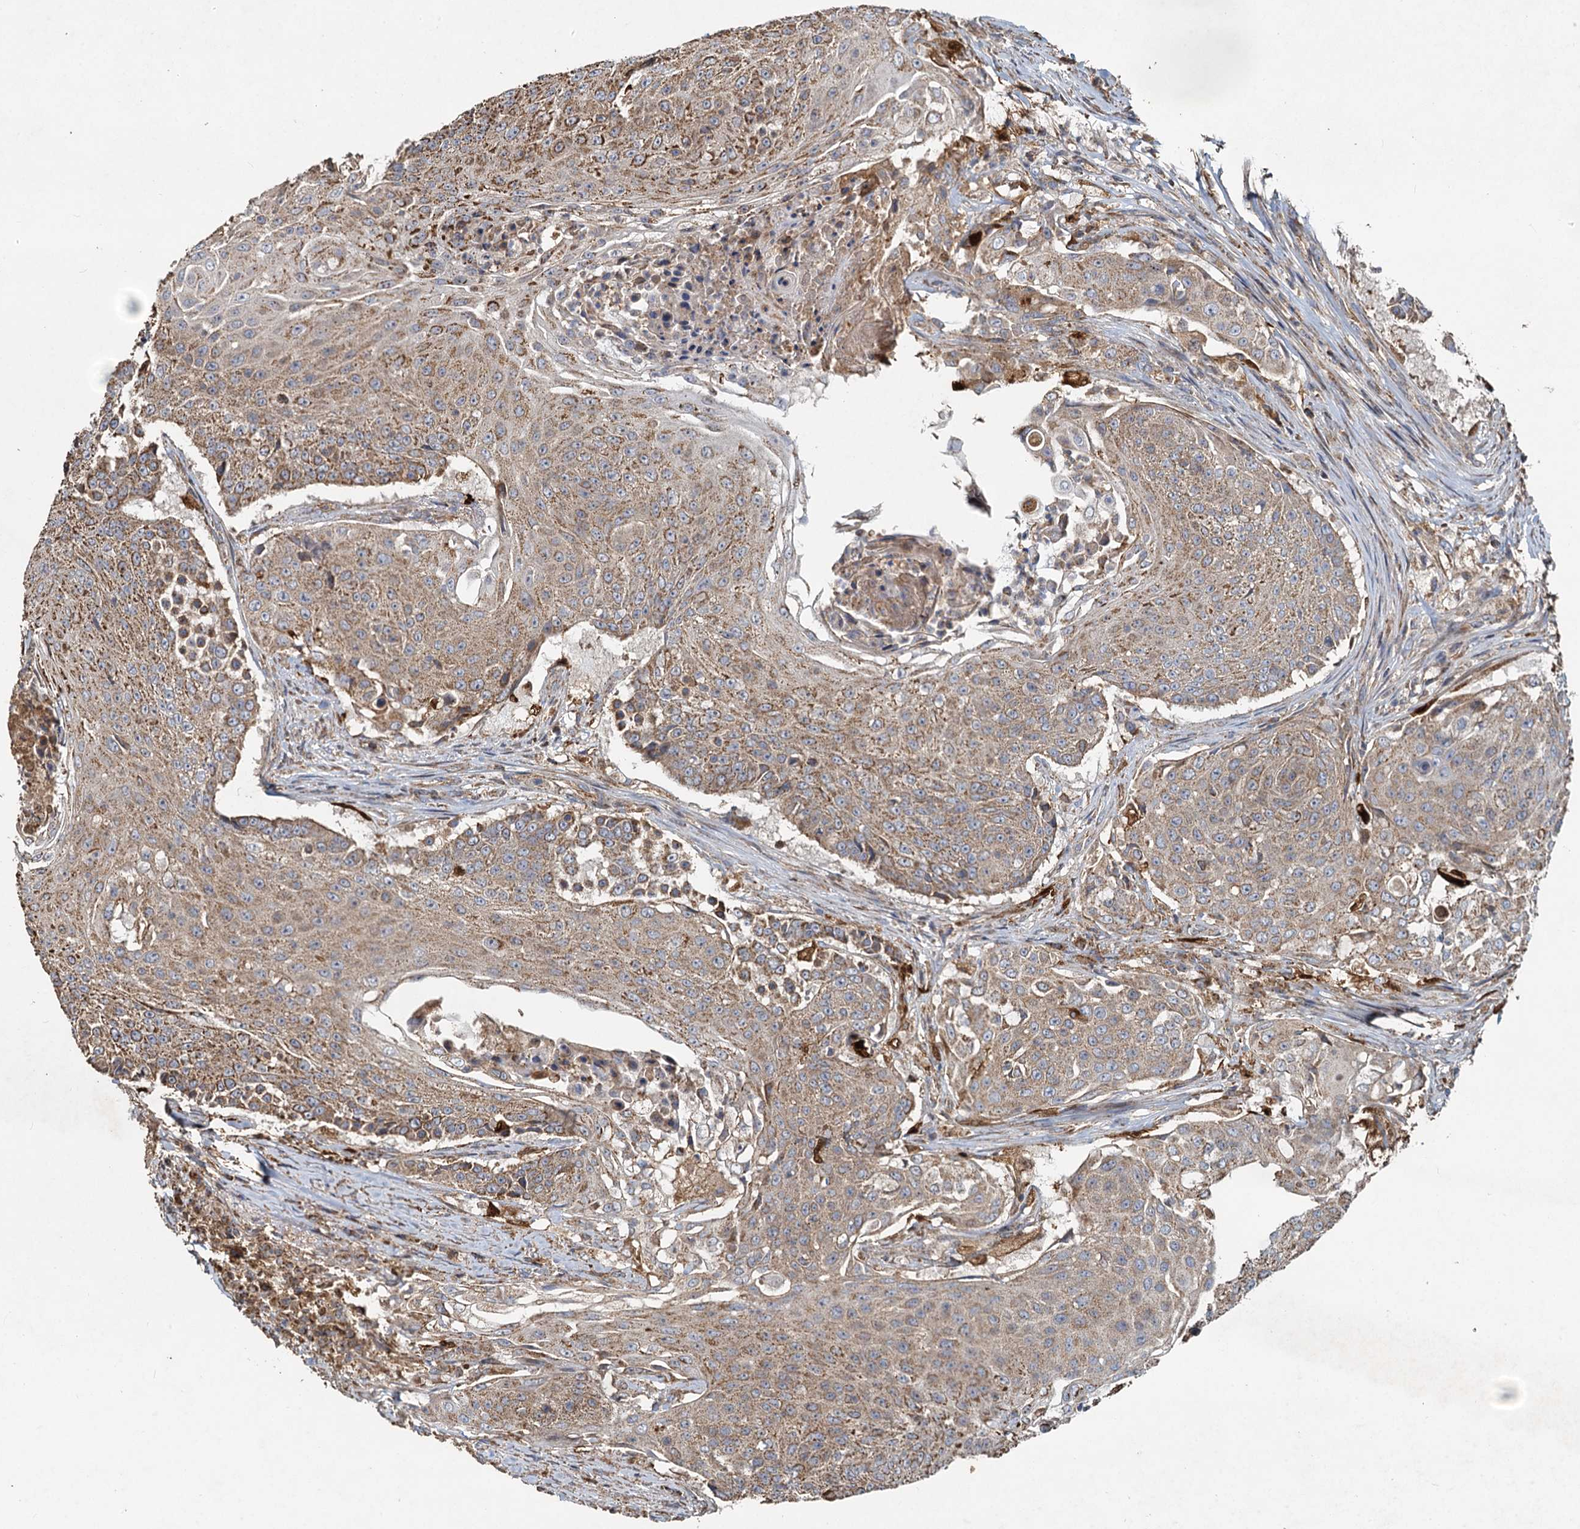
{"staining": {"intensity": "moderate", "quantity": ">75%", "location": "cytoplasmic/membranous"}, "tissue": "urothelial cancer", "cell_type": "Tumor cells", "image_type": "cancer", "snomed": [{"axis": "morphology", "description": "Urothelial carcinoma, High grade"}, {"axis": "topography", "description": "Urinary bladder"}], "caption": "Human urothelial carcinoma (high-grade) stained for a protein (brown) shows moderate cytoplasmic/membranous positive positivity in about >75% of tumor cells.", "gene": "SDS", "patient": {"sex": "female", "age": 63}}